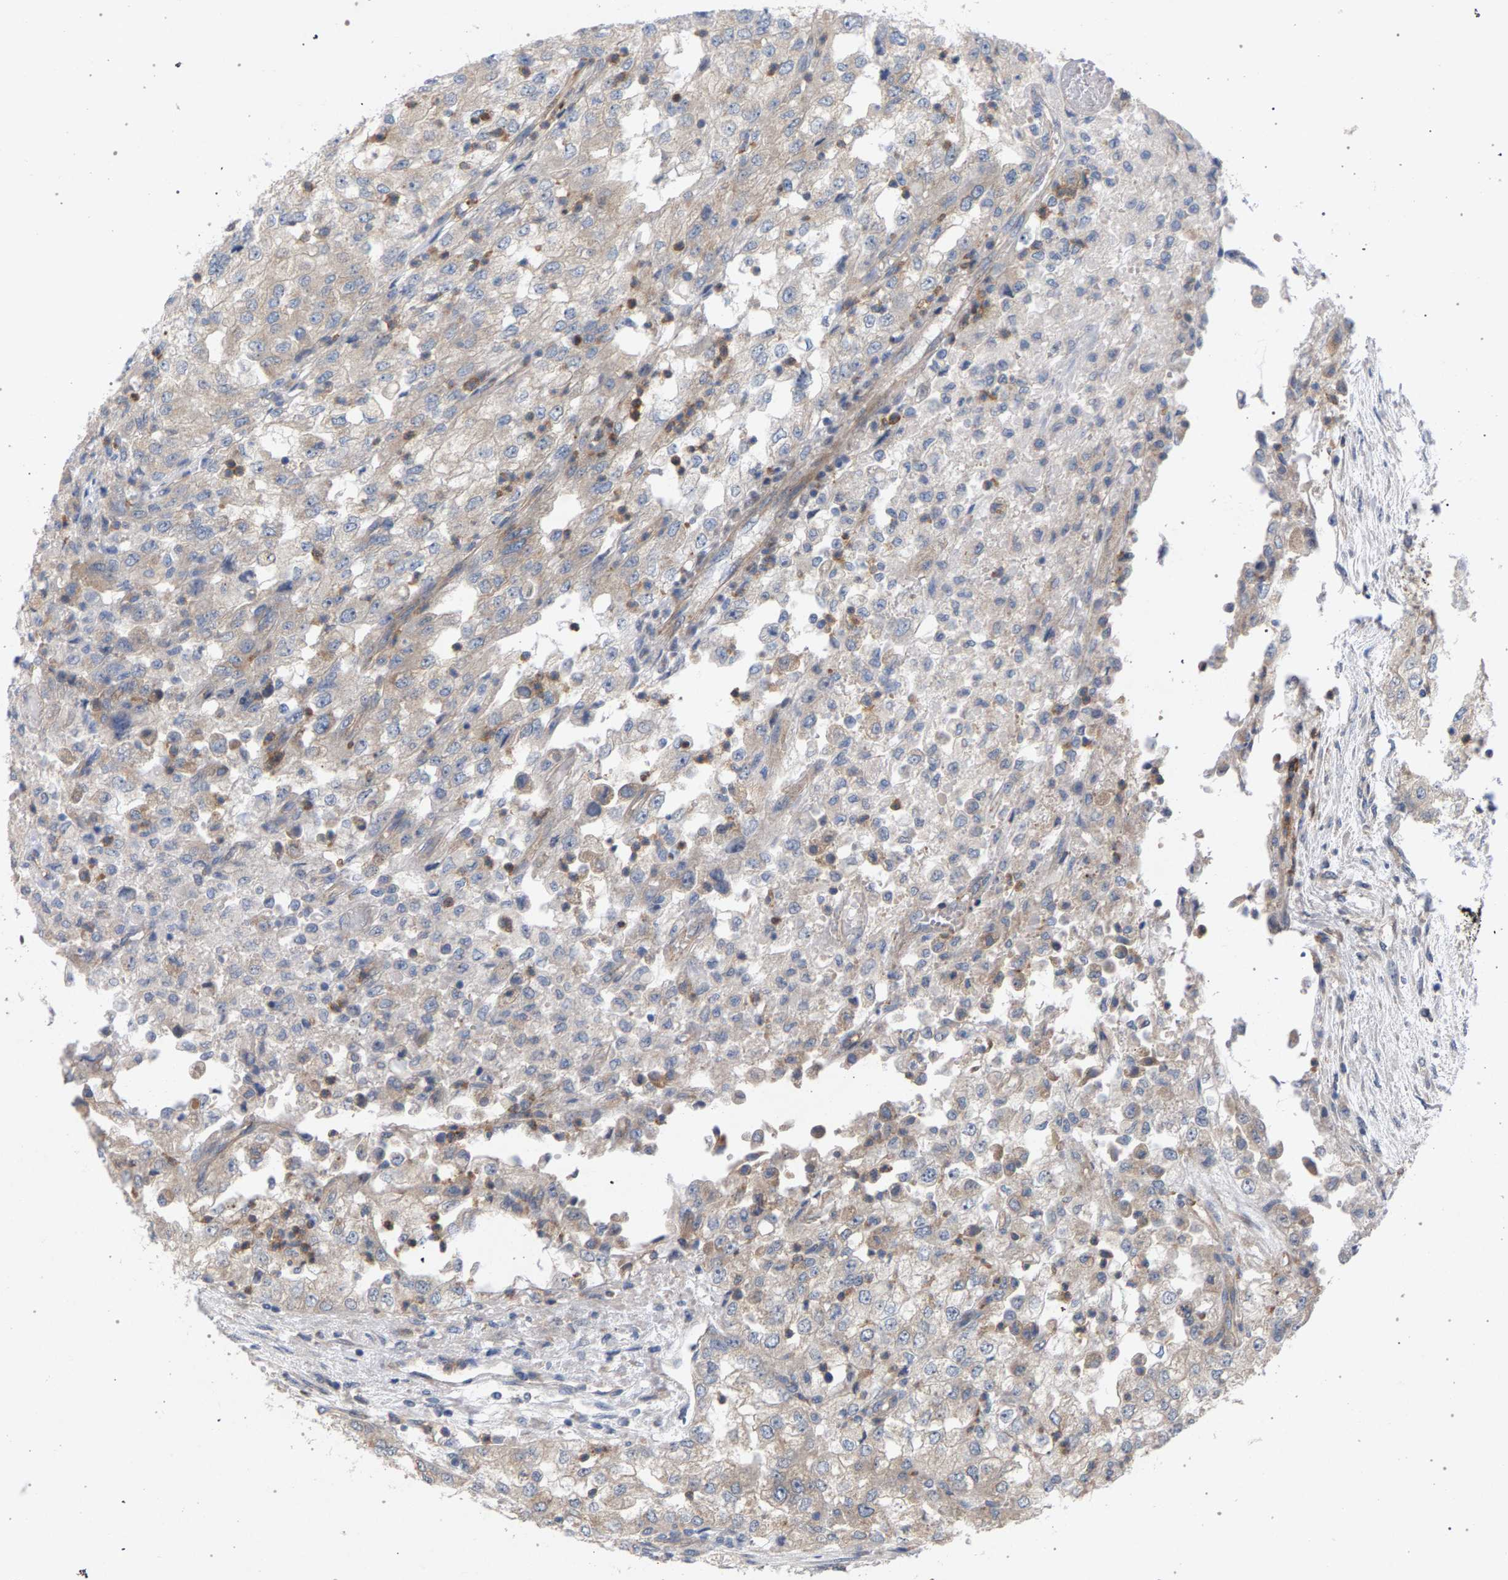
{"staining": {"intensity": "weak", "quantity": "25%-75%", "location": "cytoplasmic/membranous"}, "tissue": "renal cancer", "cell_type": "Tumor cells", "image_type": "cancer", "snomed": [{"axis": "morphology", "description": "Adenocarcinoma, NOS"}, {"axis": "topography", "description": "Kidney"}], "caption": "This histopathology image shows renal cancer (adenocarcinoma) stained with immunohistochemistry to label a protein in brown. The cytoplasmic/membranous of tumor cells show weak positivity for the protein. Nuclei are counter-stained blue.", "gene": "MAMDC2", "patient": {"sex": "female", "age": 54}}